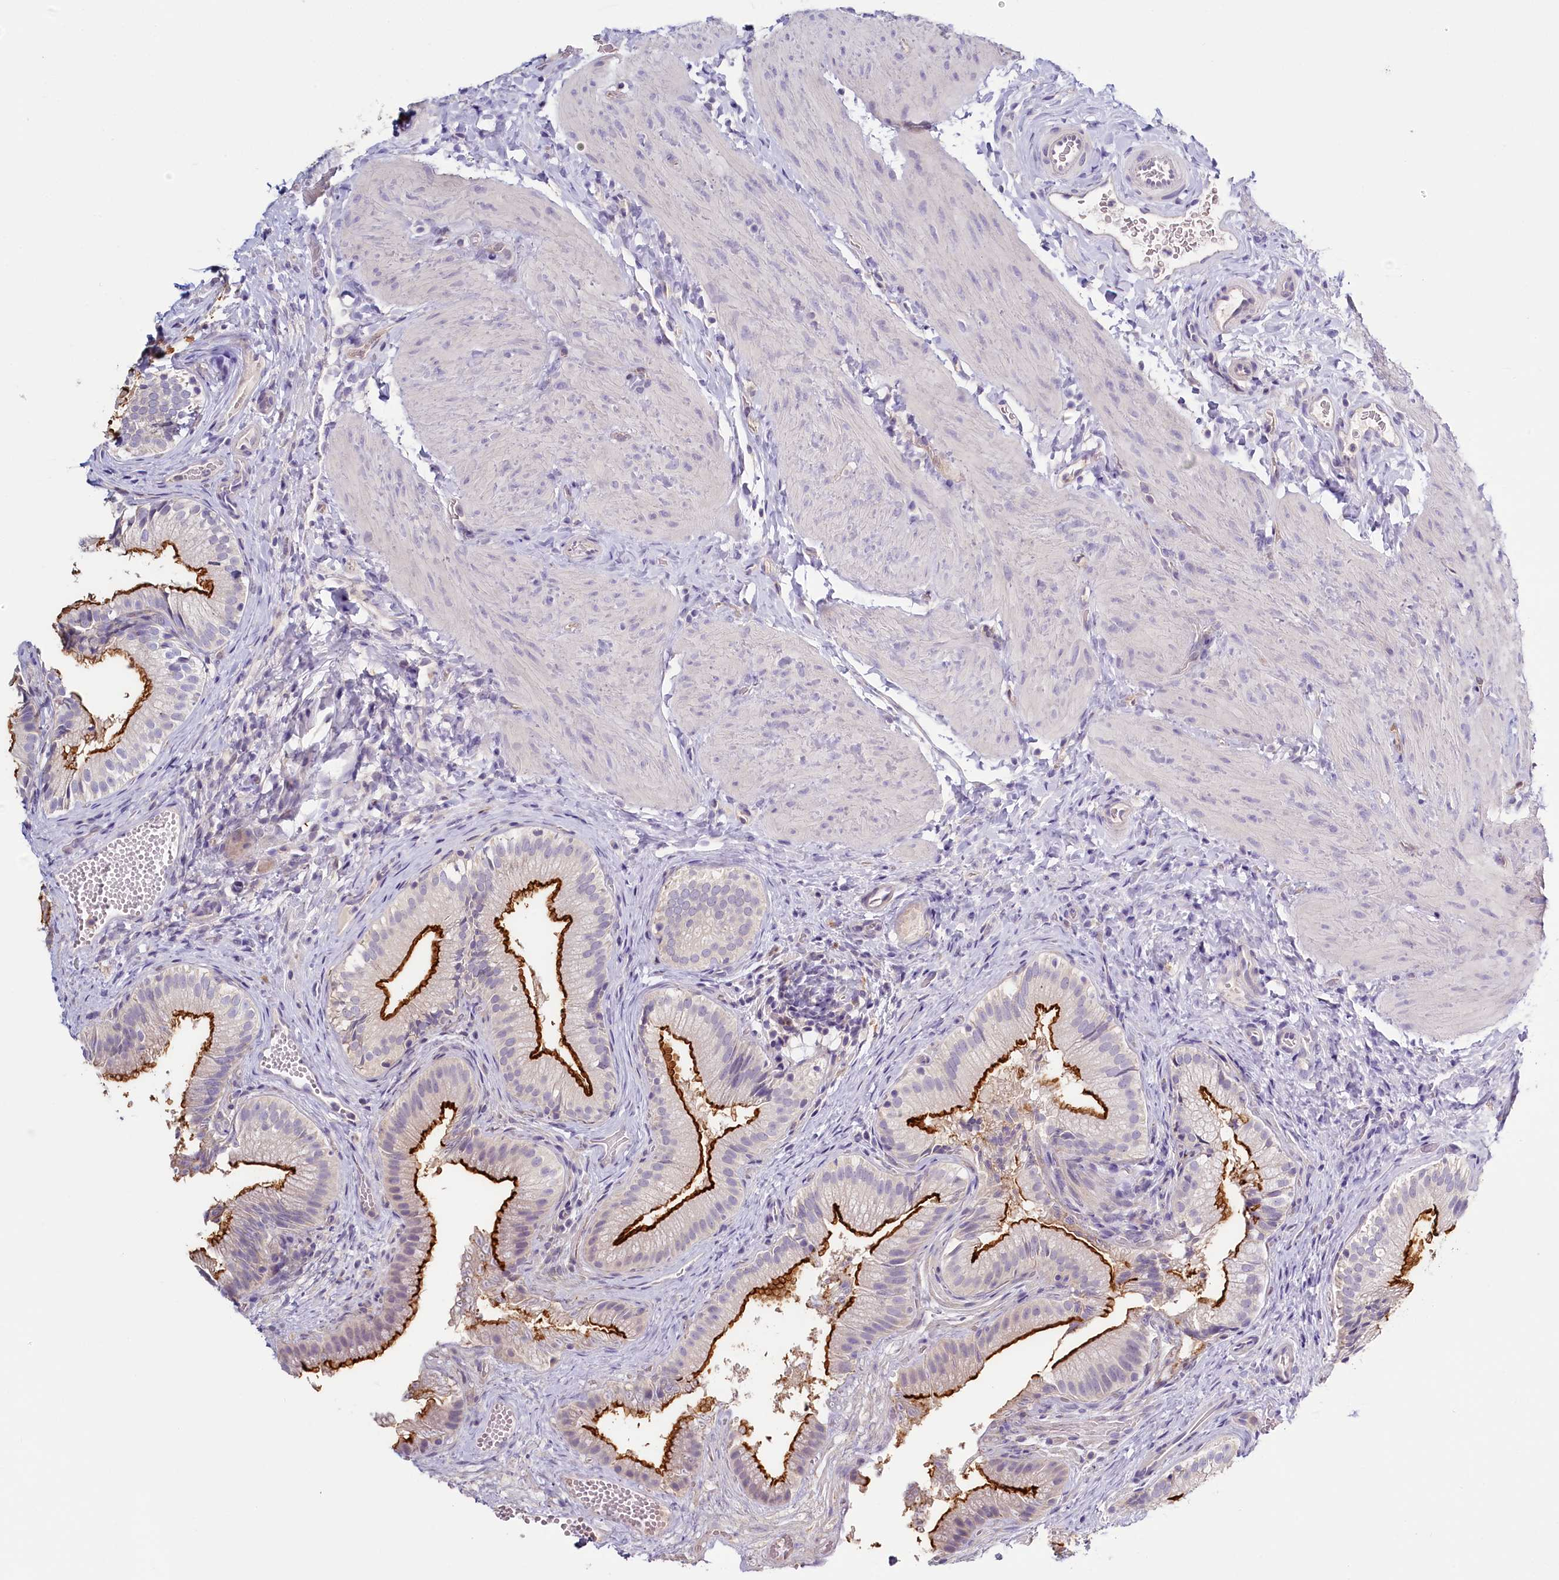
{"staining": {"intensity": "strong", "quantity": ">75%", "location": "cytoplasmic/membranous"}, "tissue": "gallbladder", "cell_type": "Glandular cells", "image_type": "normal", "snomed": [{"axis": "morphology", "description": "Normal tissue, NOS"}, {"axis": "topography", "description": "Gallbladder"}], "caption": "Brown immunohistochemical staining in benign gallbladder exhibits strong cytoplasmic/membranous staining in approximately >75% of glandular cells. (brown staining indicates protein expression, while blue staining denotes nuclei).", "gene": "PDE6D", "patient": {"sex": "female", "age": 30}}